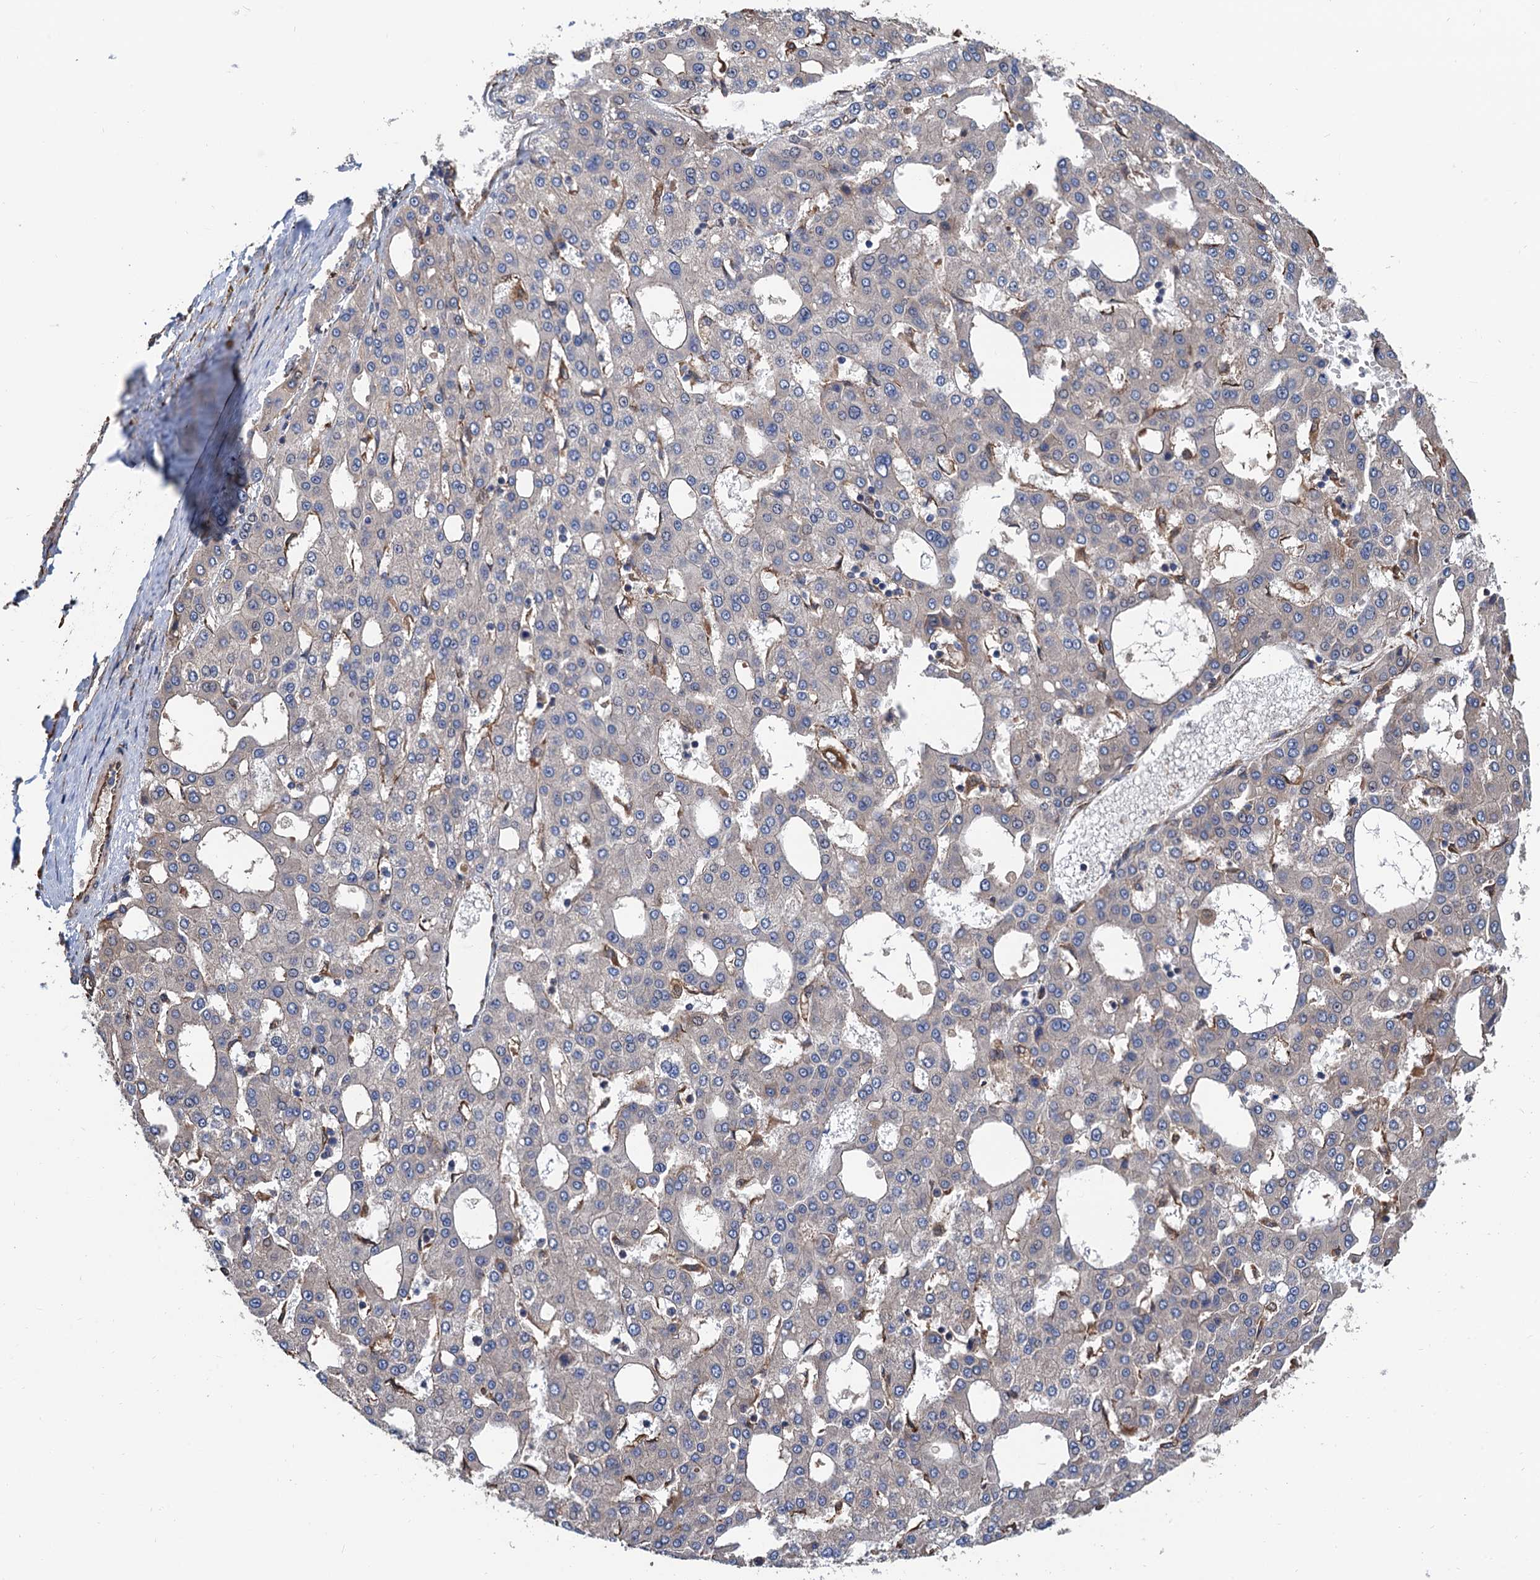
{"staining": {"intensity": "negative", "quantity": "none", "location": "none"}, "tissue": "liver cancer", "cell_type": "Tumor cells", "image_type": "cancer", "snomed": [{"axis": "morphology", "description": "Carcinoma, Hepatocellular, NOS"}, {"axis": "topography", "description": "Liver"}], "caption": "Hepatocellular carcinoma (liver) was stained to show a protein in brown. There is no significant expression in tumor cells. (Stains: DAB (3,3'-diaminobenzidine) IHC with hematoxylin counter stain, Microscopy: brightfield microscopy at high magnification).", "gene": "CNNM1", "patient": {"sex": "male", "age": 47}}